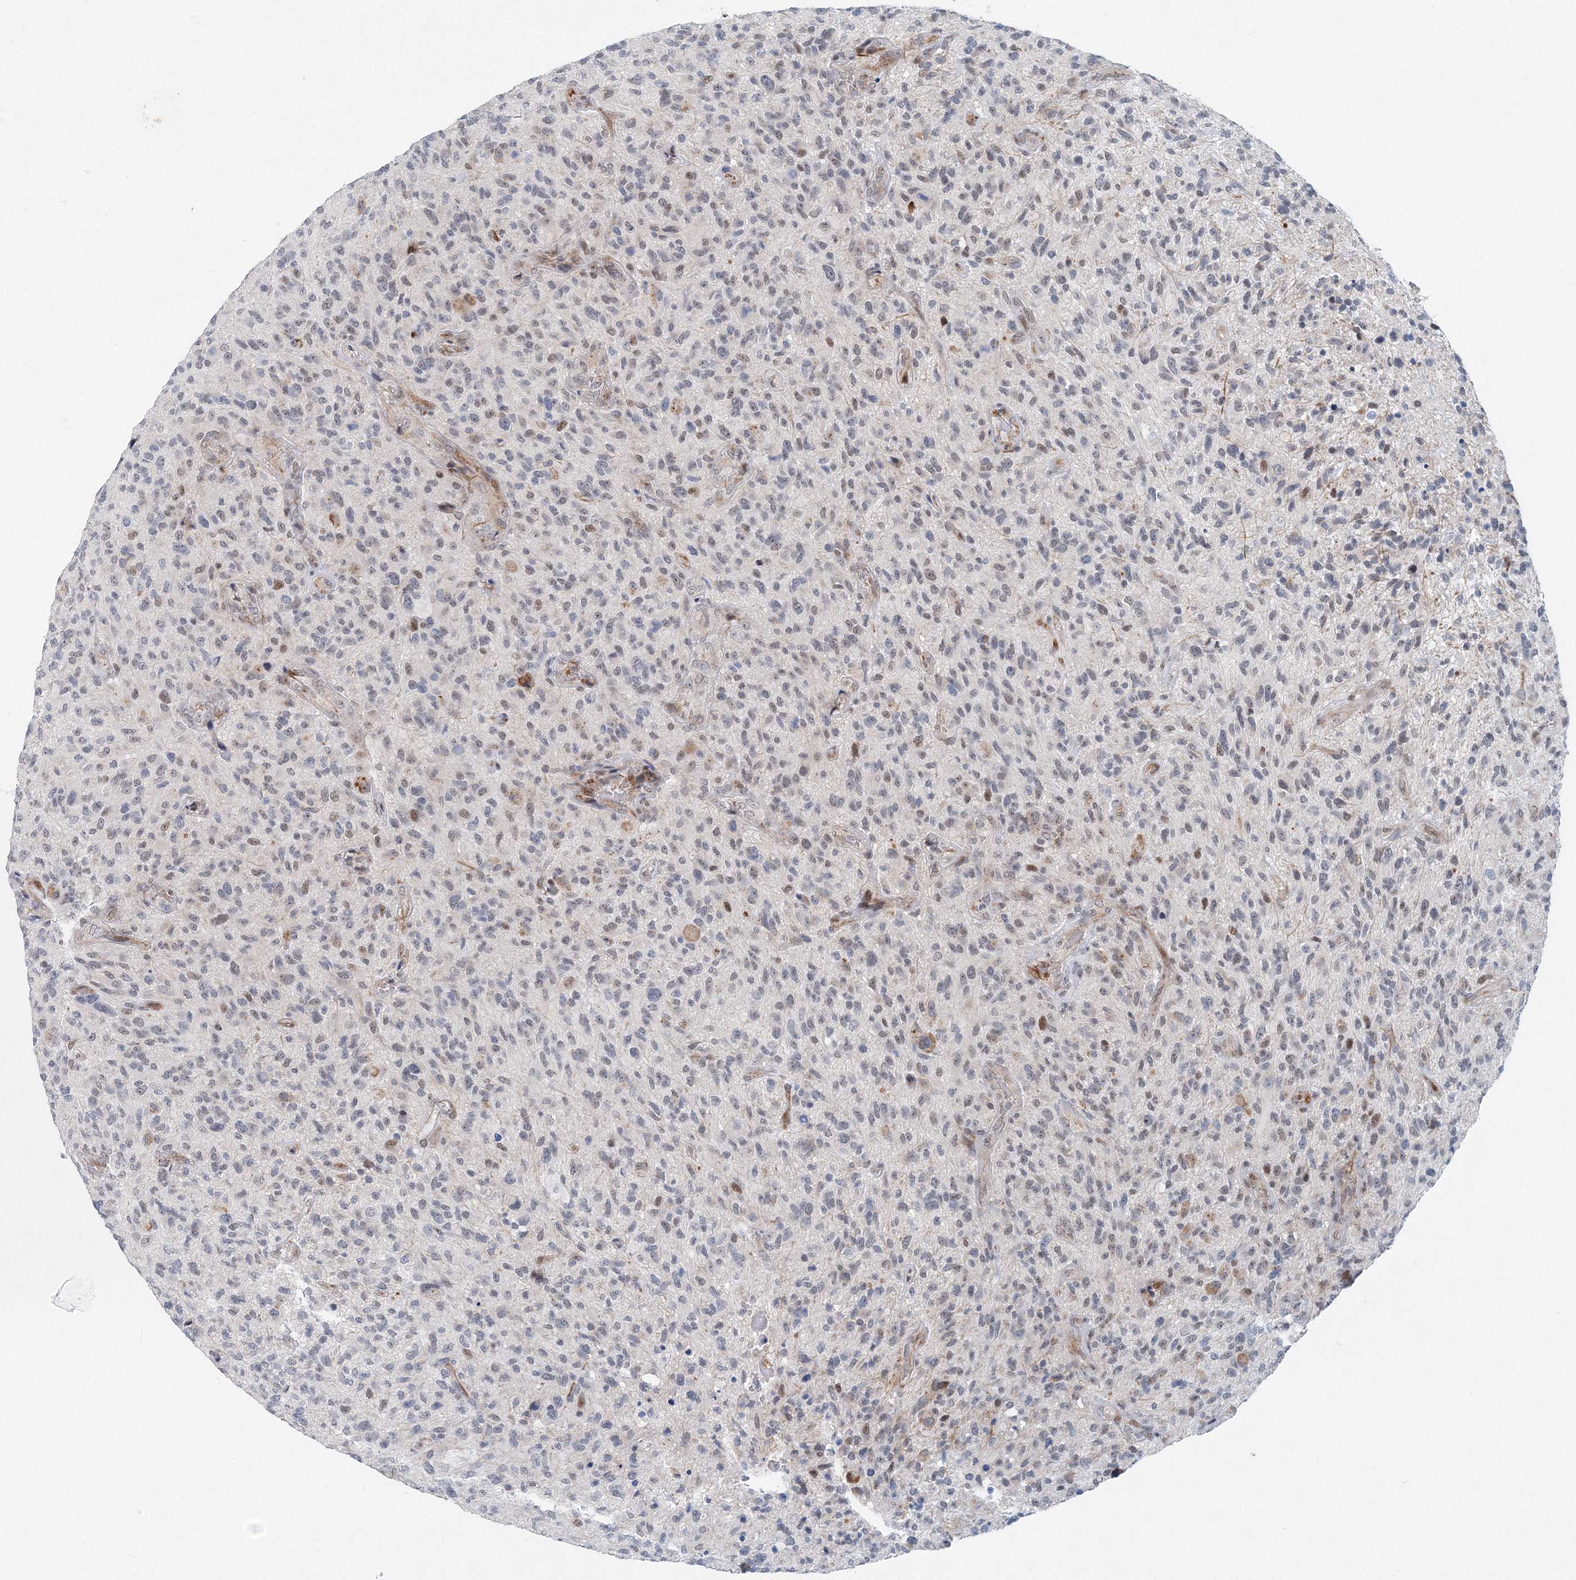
{"staining": {"intensity": "weak", "quantity": "<25%", "location": "nuclear"}, "tissue": "glioma", "cell_type": "Tumor cells", "image_type": "cancer", "snomed": [{"axis": "morphology", "description": "Glioma, malignant, High grade"}, {"axis": "topography", "description": "Brain"}], "caption": "Tumor cells show no significant positivity in malignant glioma (high-grade).", "gene": "UIMC1", "patient": {"sex": "male", "age": 47}}